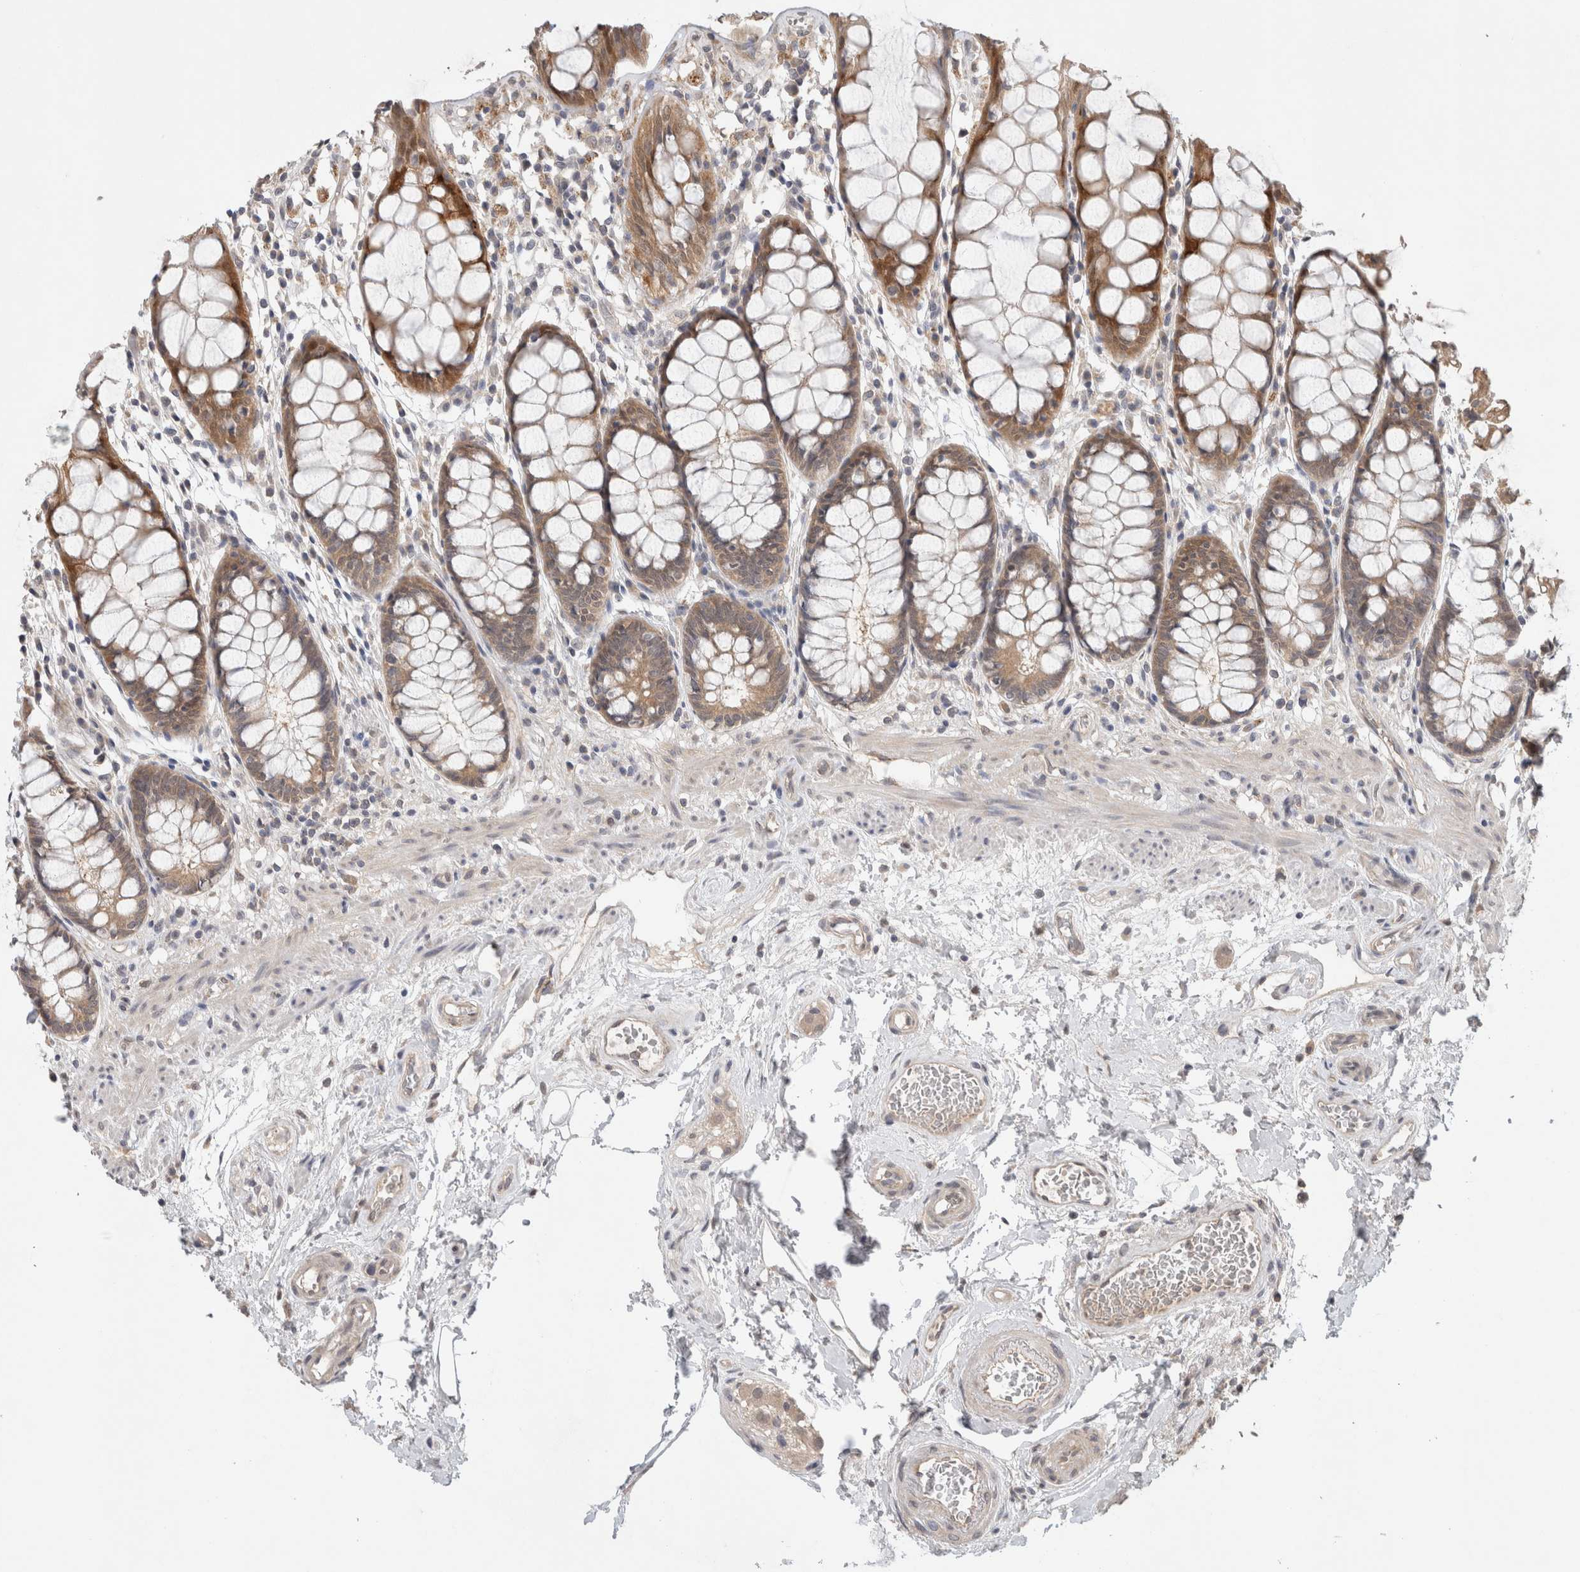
{"staining": {"intensity": "moderate", "quantity": ">75%", "location": "cytoplasmic/membranous"}, "tissue": "rectum", "cell_type": "Glandular cells", "image_type": "normal", "snomed": [{"axis": "morphology", "description": "Normal tissue, NOS"}, {"axis": "topography", "description": "Rectum"}], "caption": "Rectum stained for a protein reveals moderate cytoplasmic/membranous positivity in glandular cells. The staining is performed using DAB brown chromogen to label protein expression. The nuclei are counter-stained blue using hematoxylin.", "gene": "SGK1", "patient": {"sex": "male", "age": 64}}